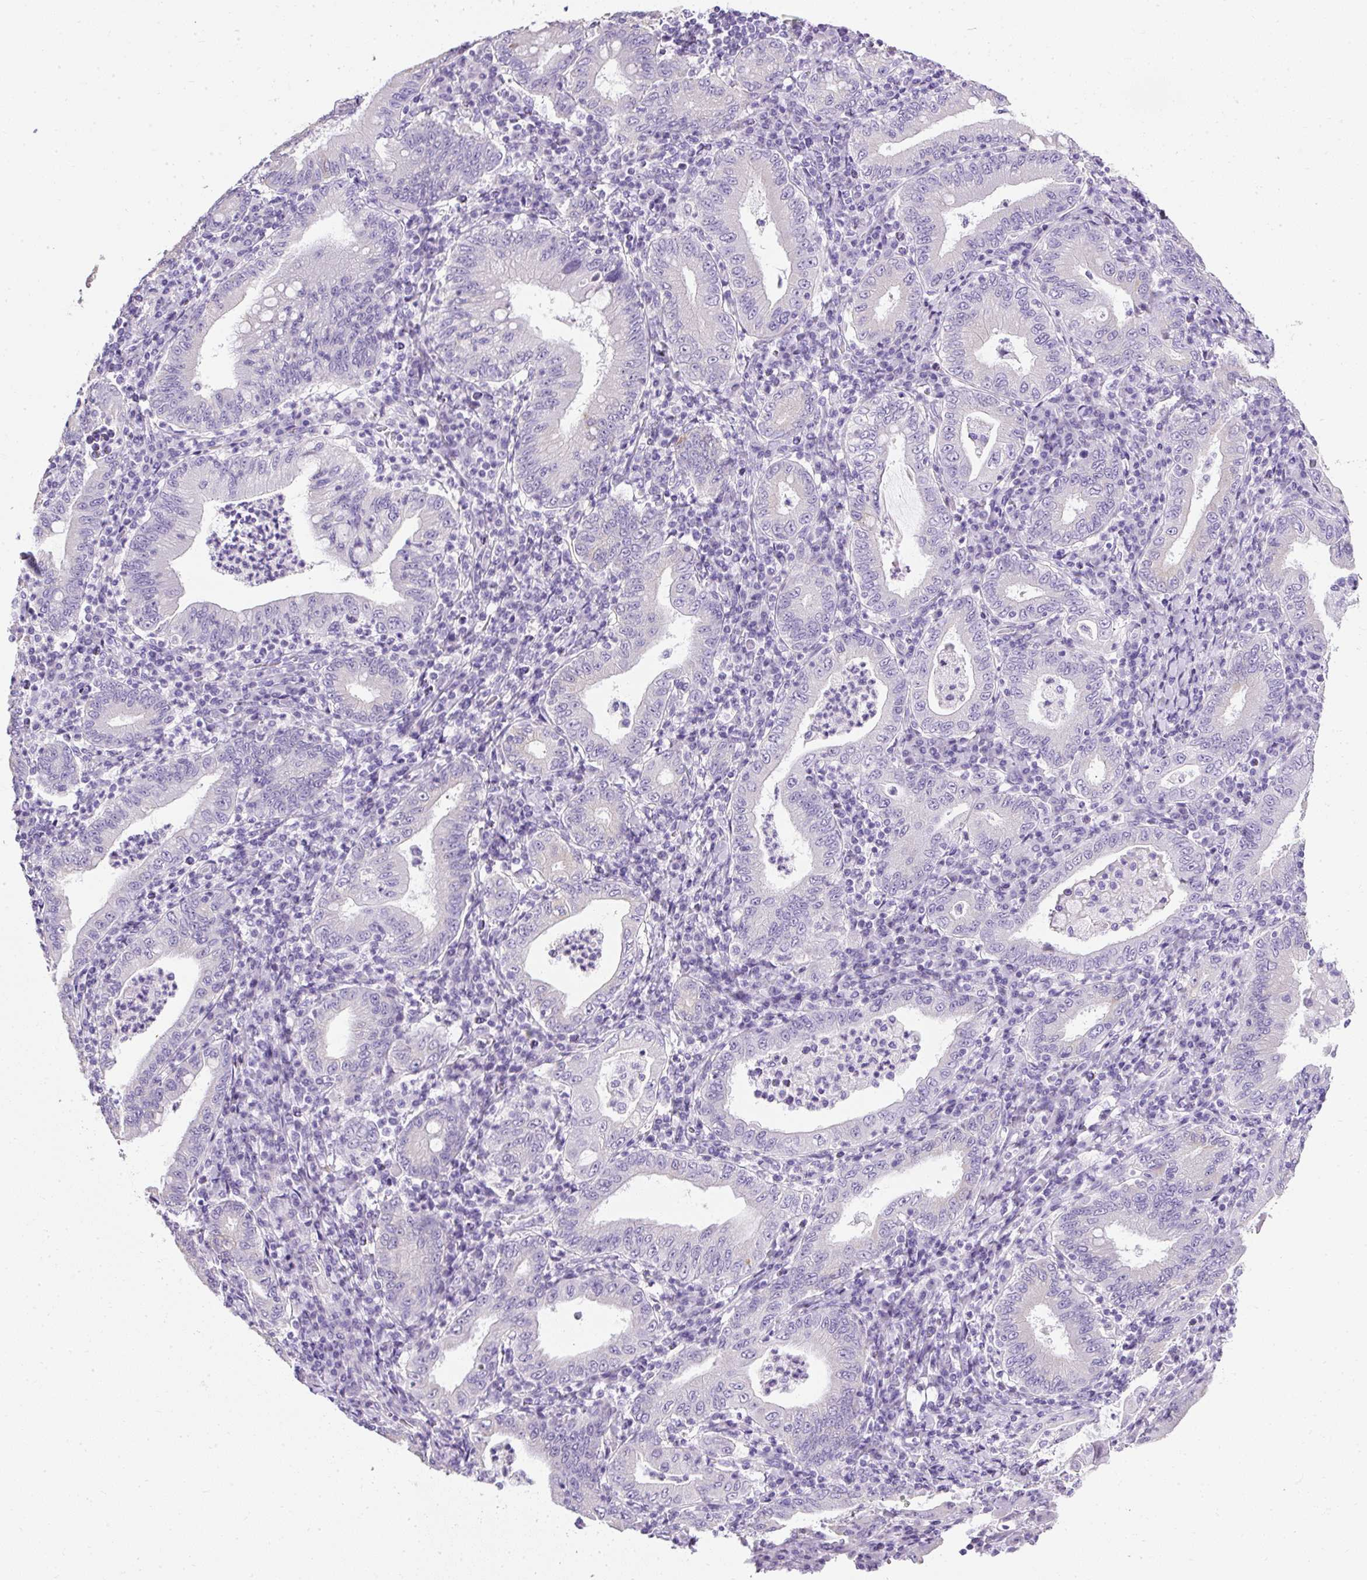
{"staining": {"intensity": "negative", "quantity": "none", "location": "none"}, "tissue": "stomach cancer", "cell_type": "Tumor cells", "image_type": "cancer", "snomed": [{"axis": "morphology", "description": "Normal tissue, NOS"}, {"axis": "morphology", "description": "Adenocarcinoma, NOS"}, {"axis": "topography", "description": "Esophagus"}, {"axis": "topography", "description": "Stomach, upper"}, {"axis": "topography", "description": "Peripheral nerve tissue"}], "caption": "An IHC photomicrograph of stomach adenocarcinoma is shown. There is no staining in tumor cells of stomach adenocarcinoma.", "gene": "C2CD4C", "patient": {"sex": "male", "age": 62}}